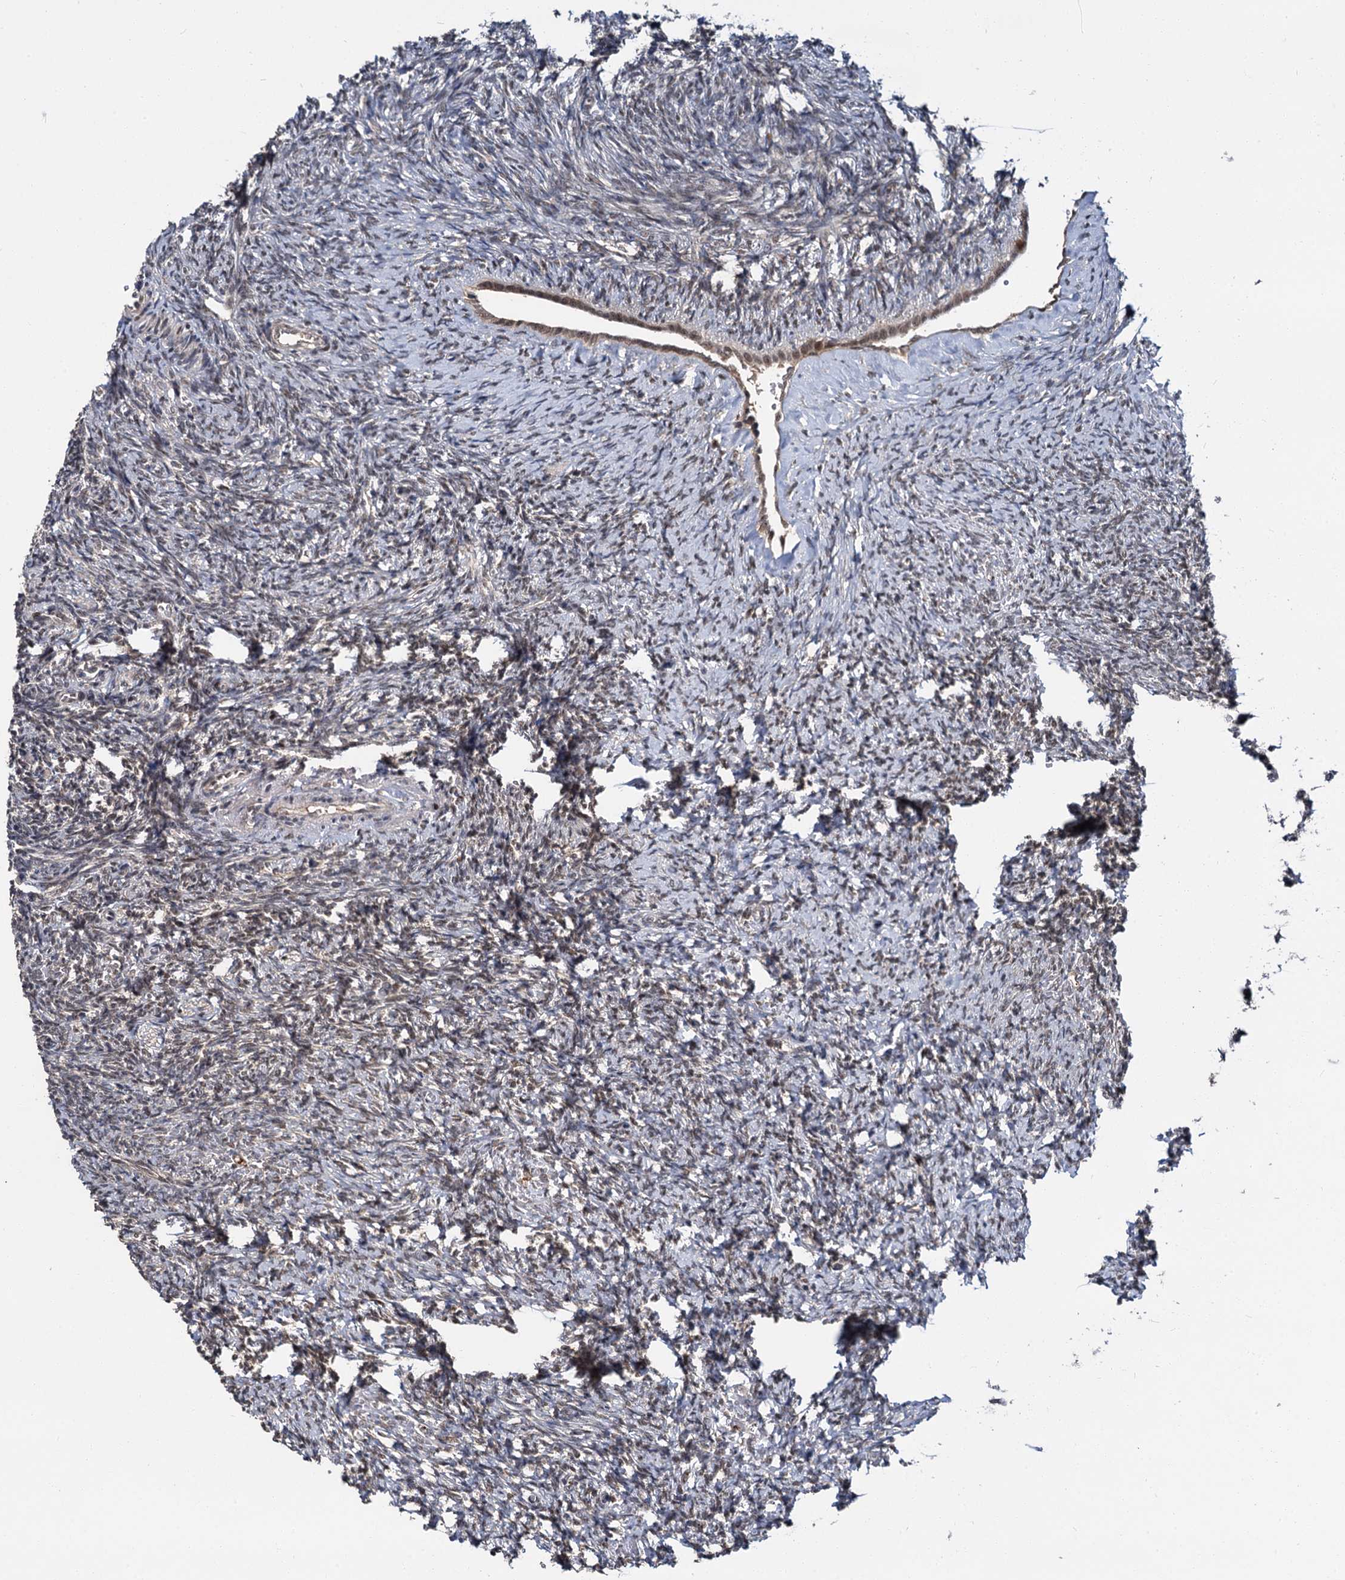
{"staining": {"intensity": "moderate", "quantity": "<25%", "location": "nuclear"}, "tissue": "ovary", "cell_type": "Ovarian stroma cells", "image_type": "normal", "snomed": [{"axis": "morphology", "description": "Normal tissue, NOS"}, {"axis": "topography", "description": "Ovary"}], "caption": "Protein staining of unremarkable ovary displays moderate nuclear staining in approximately <25% of ovarian stroma cells. (DAB (3,3'-diaminobenzidine) IHC with brightfield microscopy, high magnification).", "gene": "MBD6", "patient": {"sex": "female", "age": 41}}